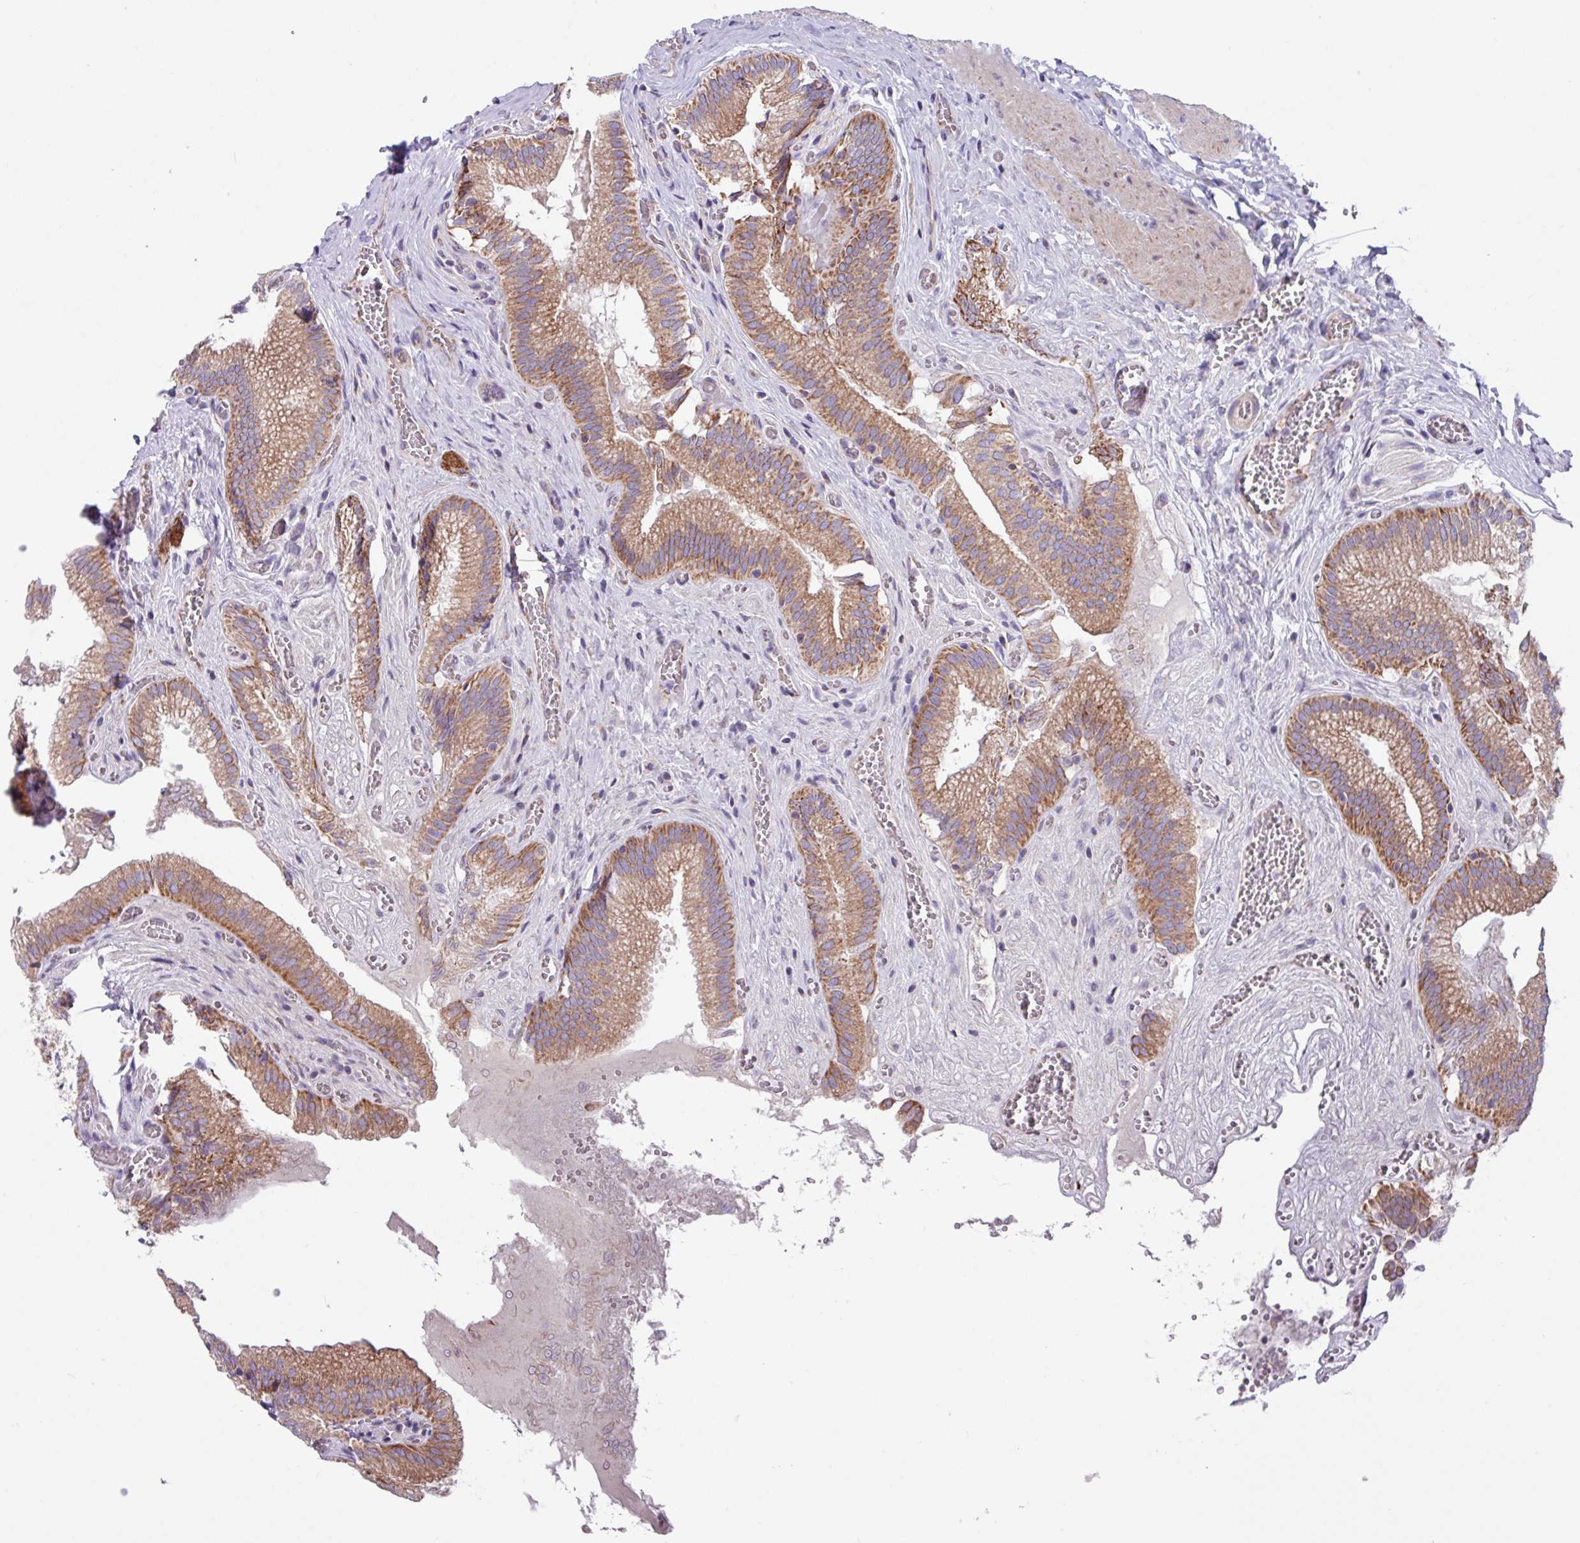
{"staining": {"intensity": "moderate", "quantity": ">75%", "location": "cytoplasmic/membranous"}, "tissue": "gallbladder", "cell_type": "Glandular cells", "image_type": "normal", "snomed": [{"axis": "morphology", "description": "Normal tissue, NOS"}, {"axis": "topography", "description": "Gallbladder"}, {"axis": "topography", "description": "Peripheral nerve tissue"}], "caption": "IHC of benign human gallbladder displays medium levels of moderate cytoplasmic/membranous positivity in approximately >75% of glandular cells.", "gene": "OTULIN", "patient": {"sex": "male", "age": 17}}